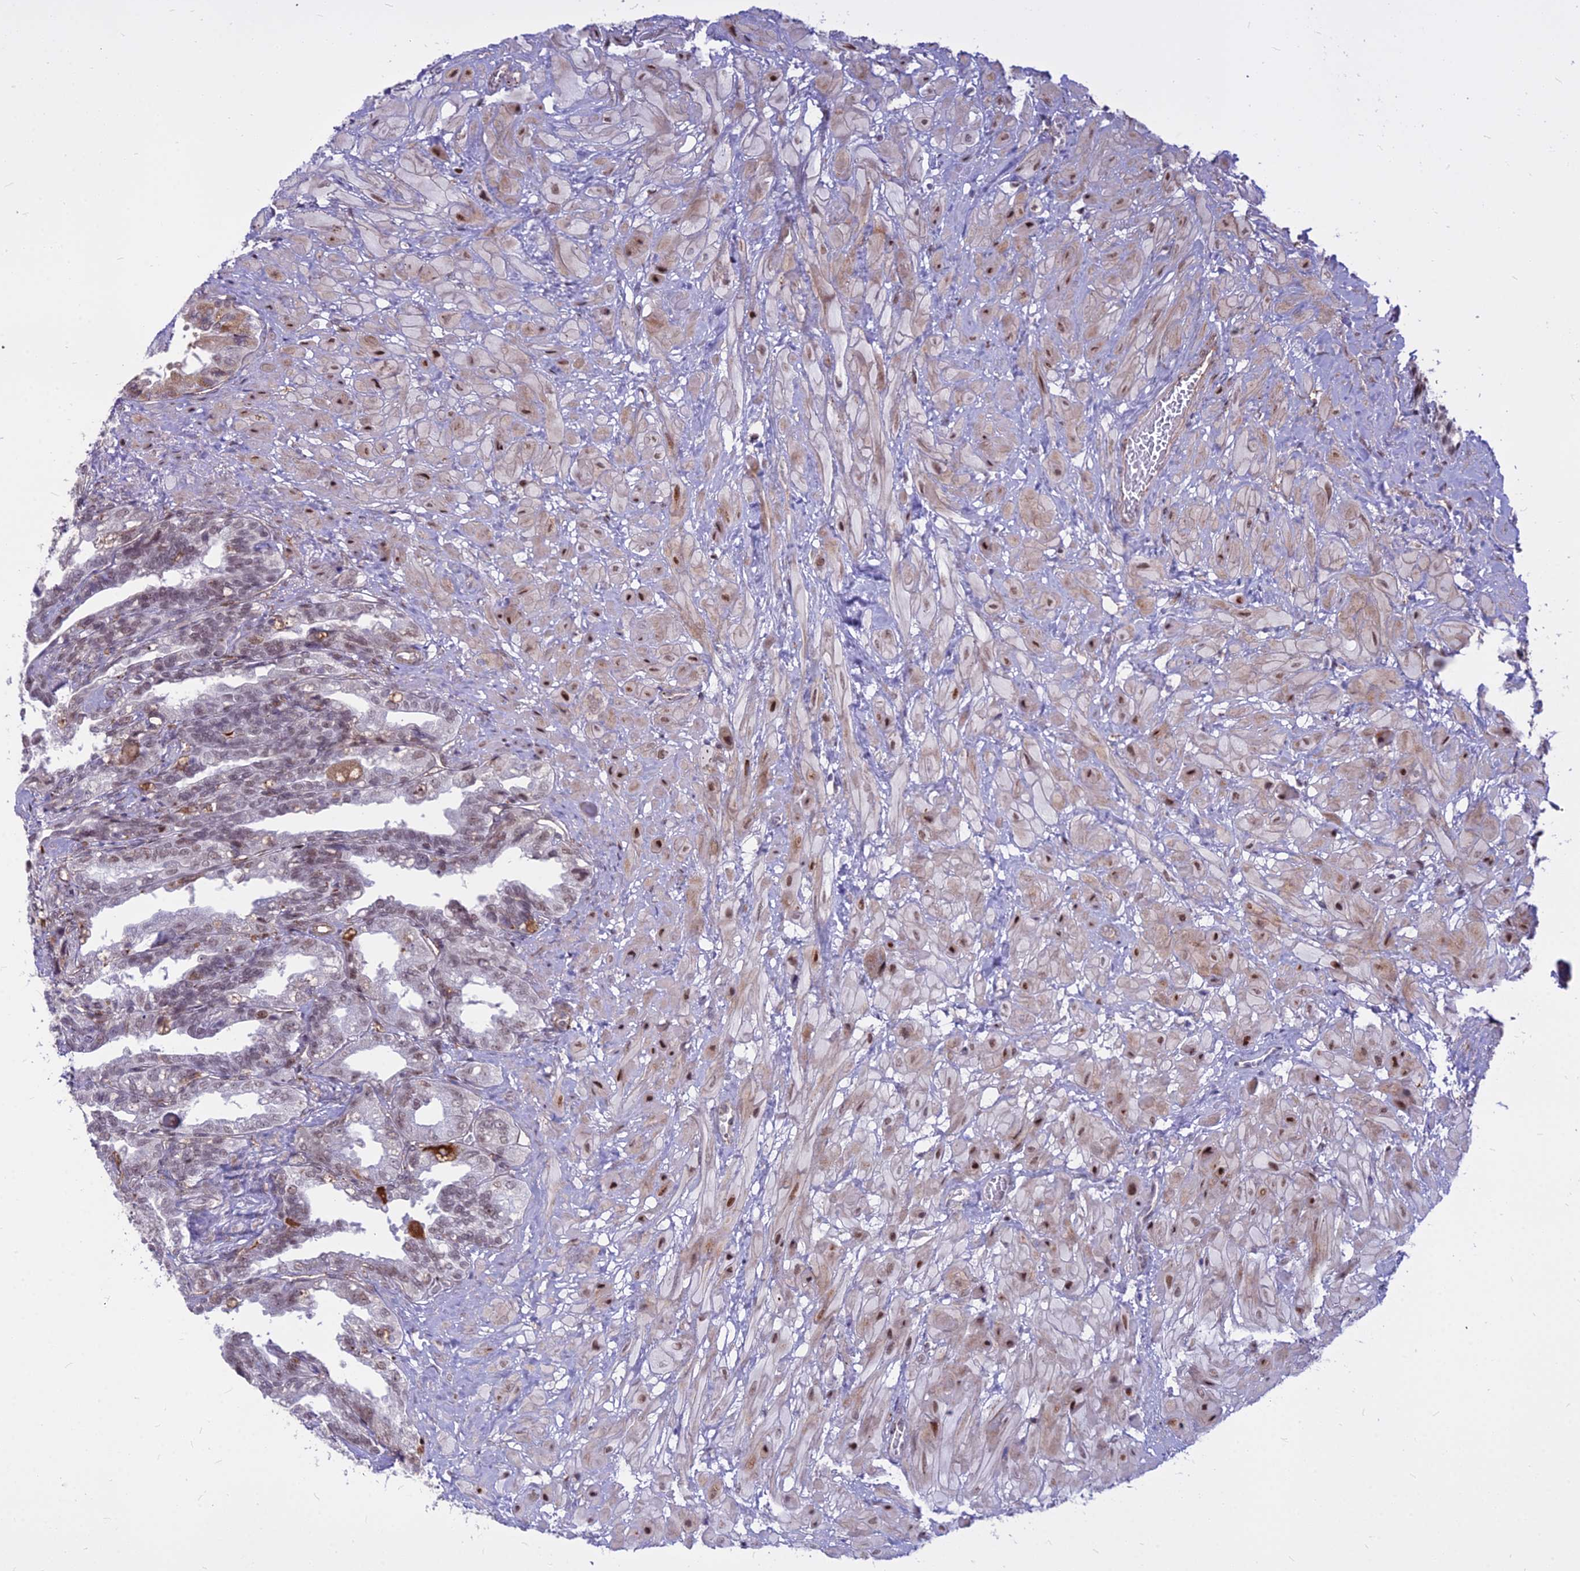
{"staining": {"intensity": "moderate", "quantity": "25%-75%", "location": "cytoplasmic/membranous,nuclear"}, "tissue": "seminal vesicle", "cell_type": "Glandular cells", "image_type": "normal", "snomed": [{"axis": "morphology", "description": "Normal tissue, NOS"}, {"axis": "topography", "description": "Seminal veicle"}, {"axis": "topography", "description": "Peripheral nerve tissue"}], "caption": "Protein analysis of normal seminal vesicle demonstrates moderate cytoplasmic/membranous,nuclear staining in approximately 25%-75% of glandular cells. (IHC, brightfield microscopy, high magnification).", "gene": "ALG10B", "patient": {"sex": "male", "age": 60}}